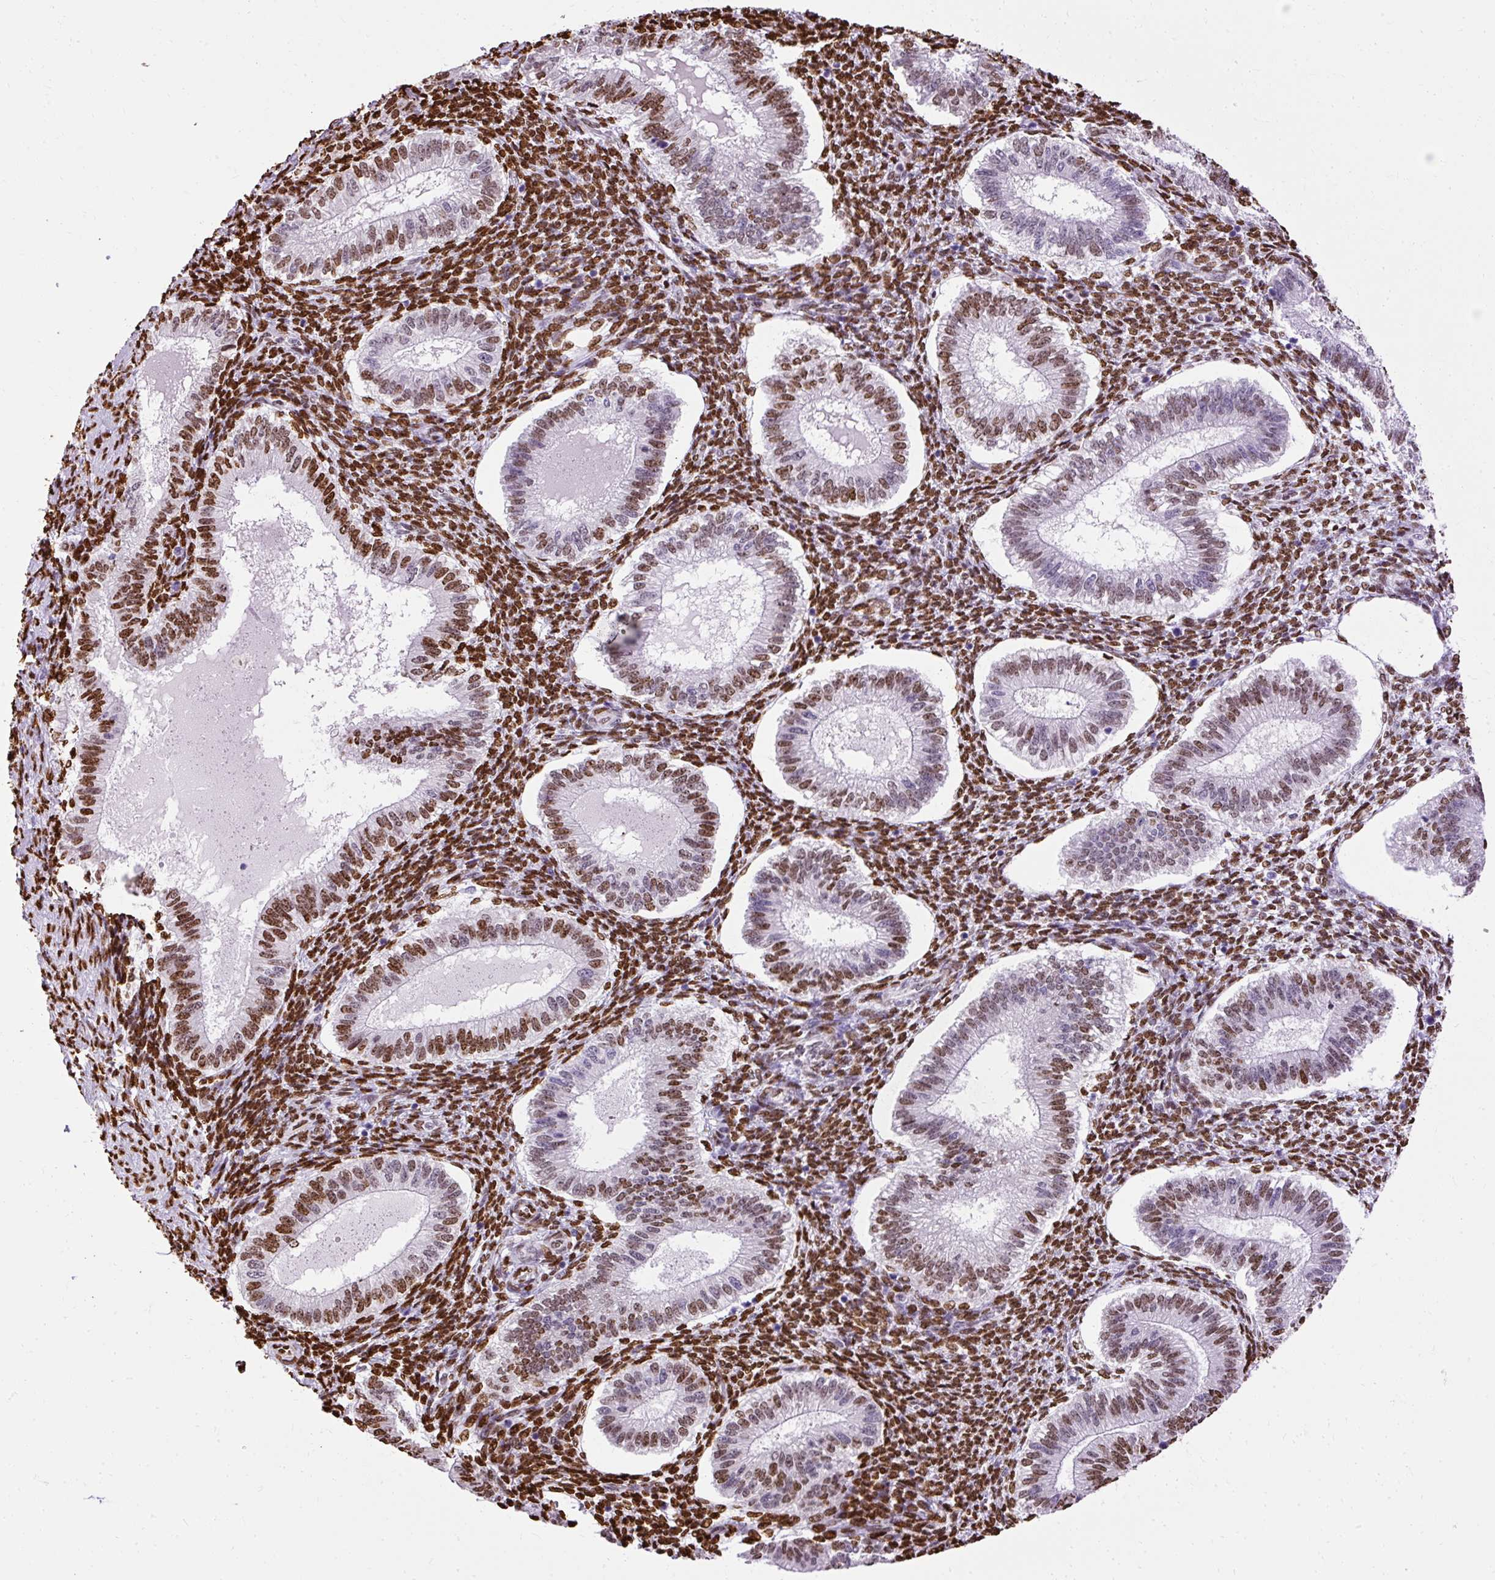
{"staining": {"intensity": "strong", "quantity": ">75%", "location": "nuclear"}, "tissue": "endometrium", "cell_type": "Cells in endometrial stroma", "image_type": "normal", "snomed": [{"axis": "morphology", "description": "Normal tissue, NOS"}, {"axis": "topography", "description": "Endometrium"}], "caption": "Endometrium stained with DAB immunohistochemistry reveals high levels of strong nuclear expression in about >75% of cells in endometrial stroma. The staining was performed using DAB (3,3'-diaminobenzidine) to visualize the protein expression in brown, while the nuclei were stained in blue with hematoxylin (Magnification: 20x).", "gene": "TMEM184C", "patient": {"sex": "female", "age": 25}}